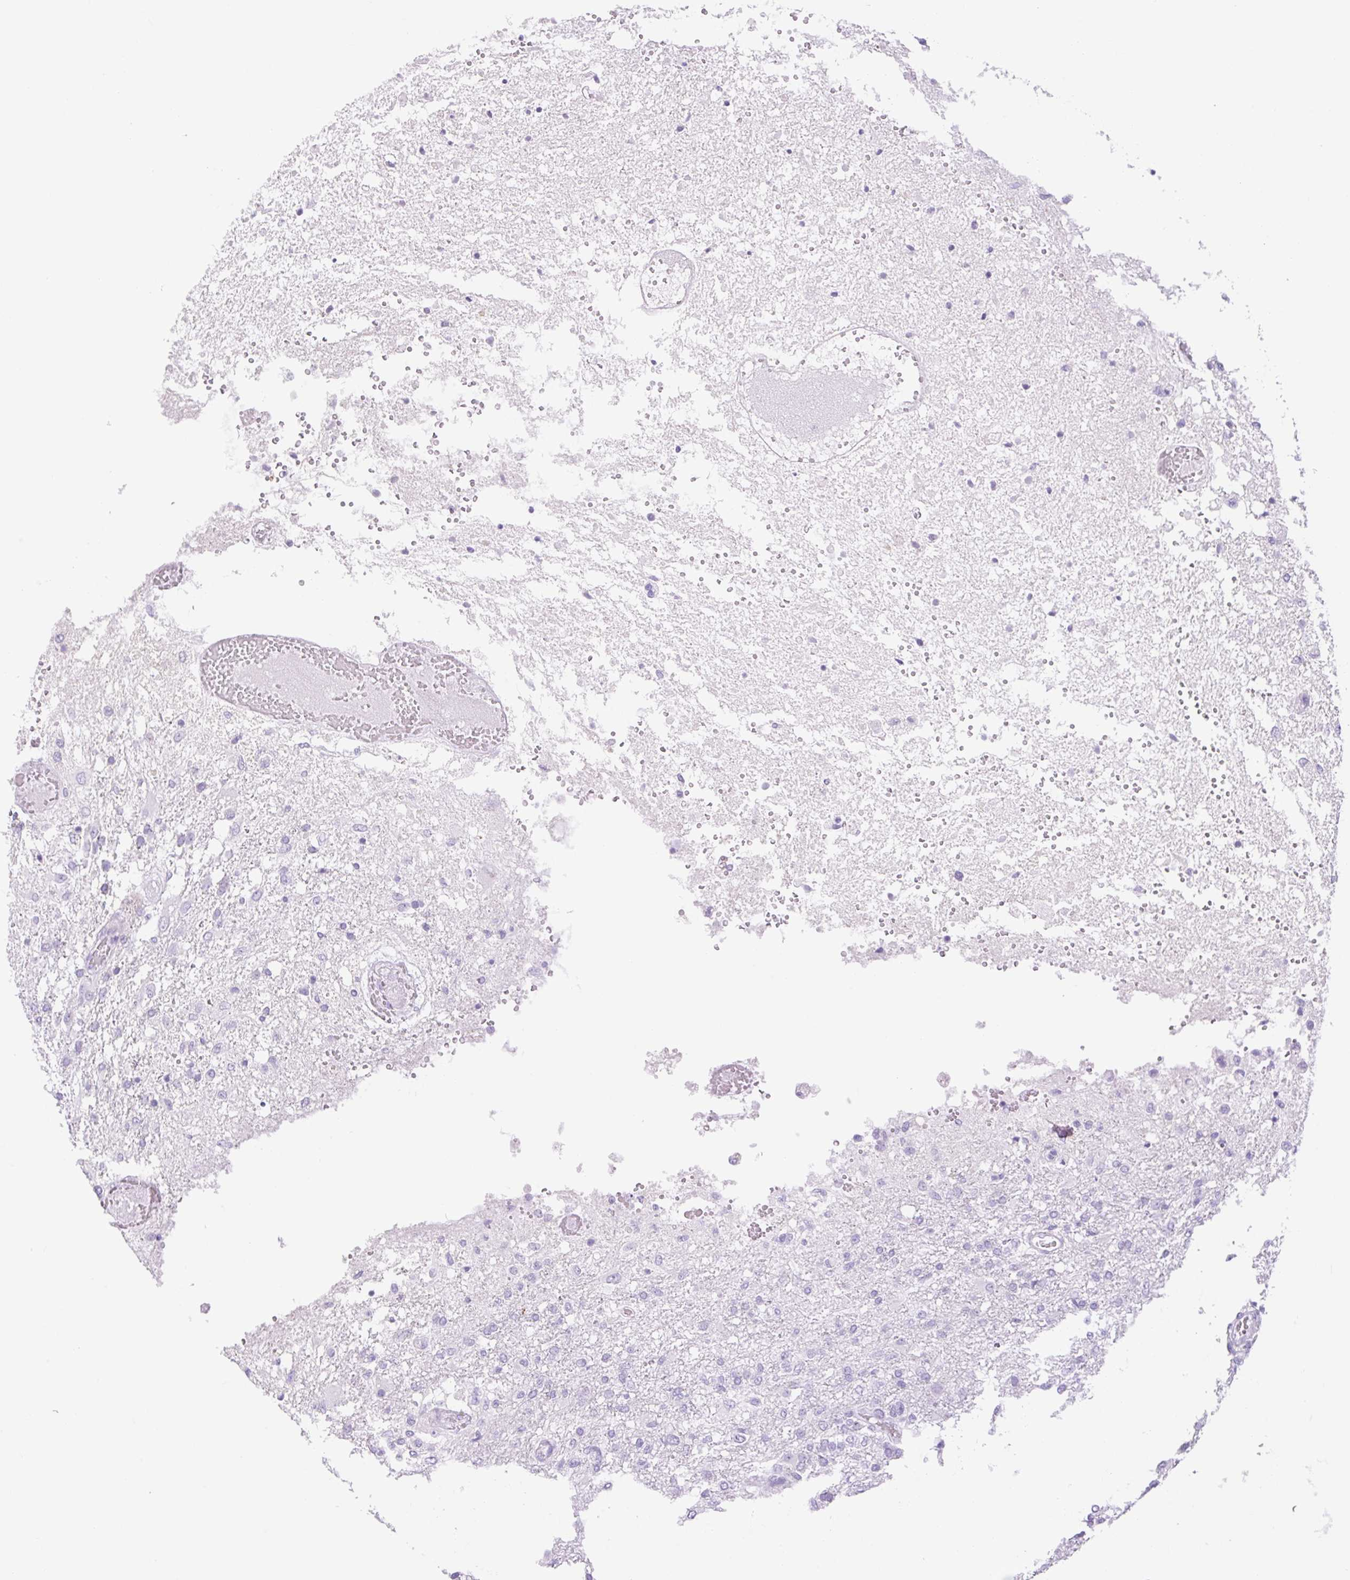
{"staining": {"intensity": "negative", "quantity": "none", "location": "none"}, "tissue": "glioma", "cell_type": "Tumor cells", "image_type": "cancer", "snomed": [{"axis": "morphology", "description": "Glioma, malignant, High grade"}, {"axis": "topography", "description": "Brain"}], "caption": "The immunohistochemistry photomicrograph has no significant staining in tumor cells of malignant glioma (high-grade) tissue.", "gene": "SLC25A40", "patient": {"sex": "female", "age": 74}}